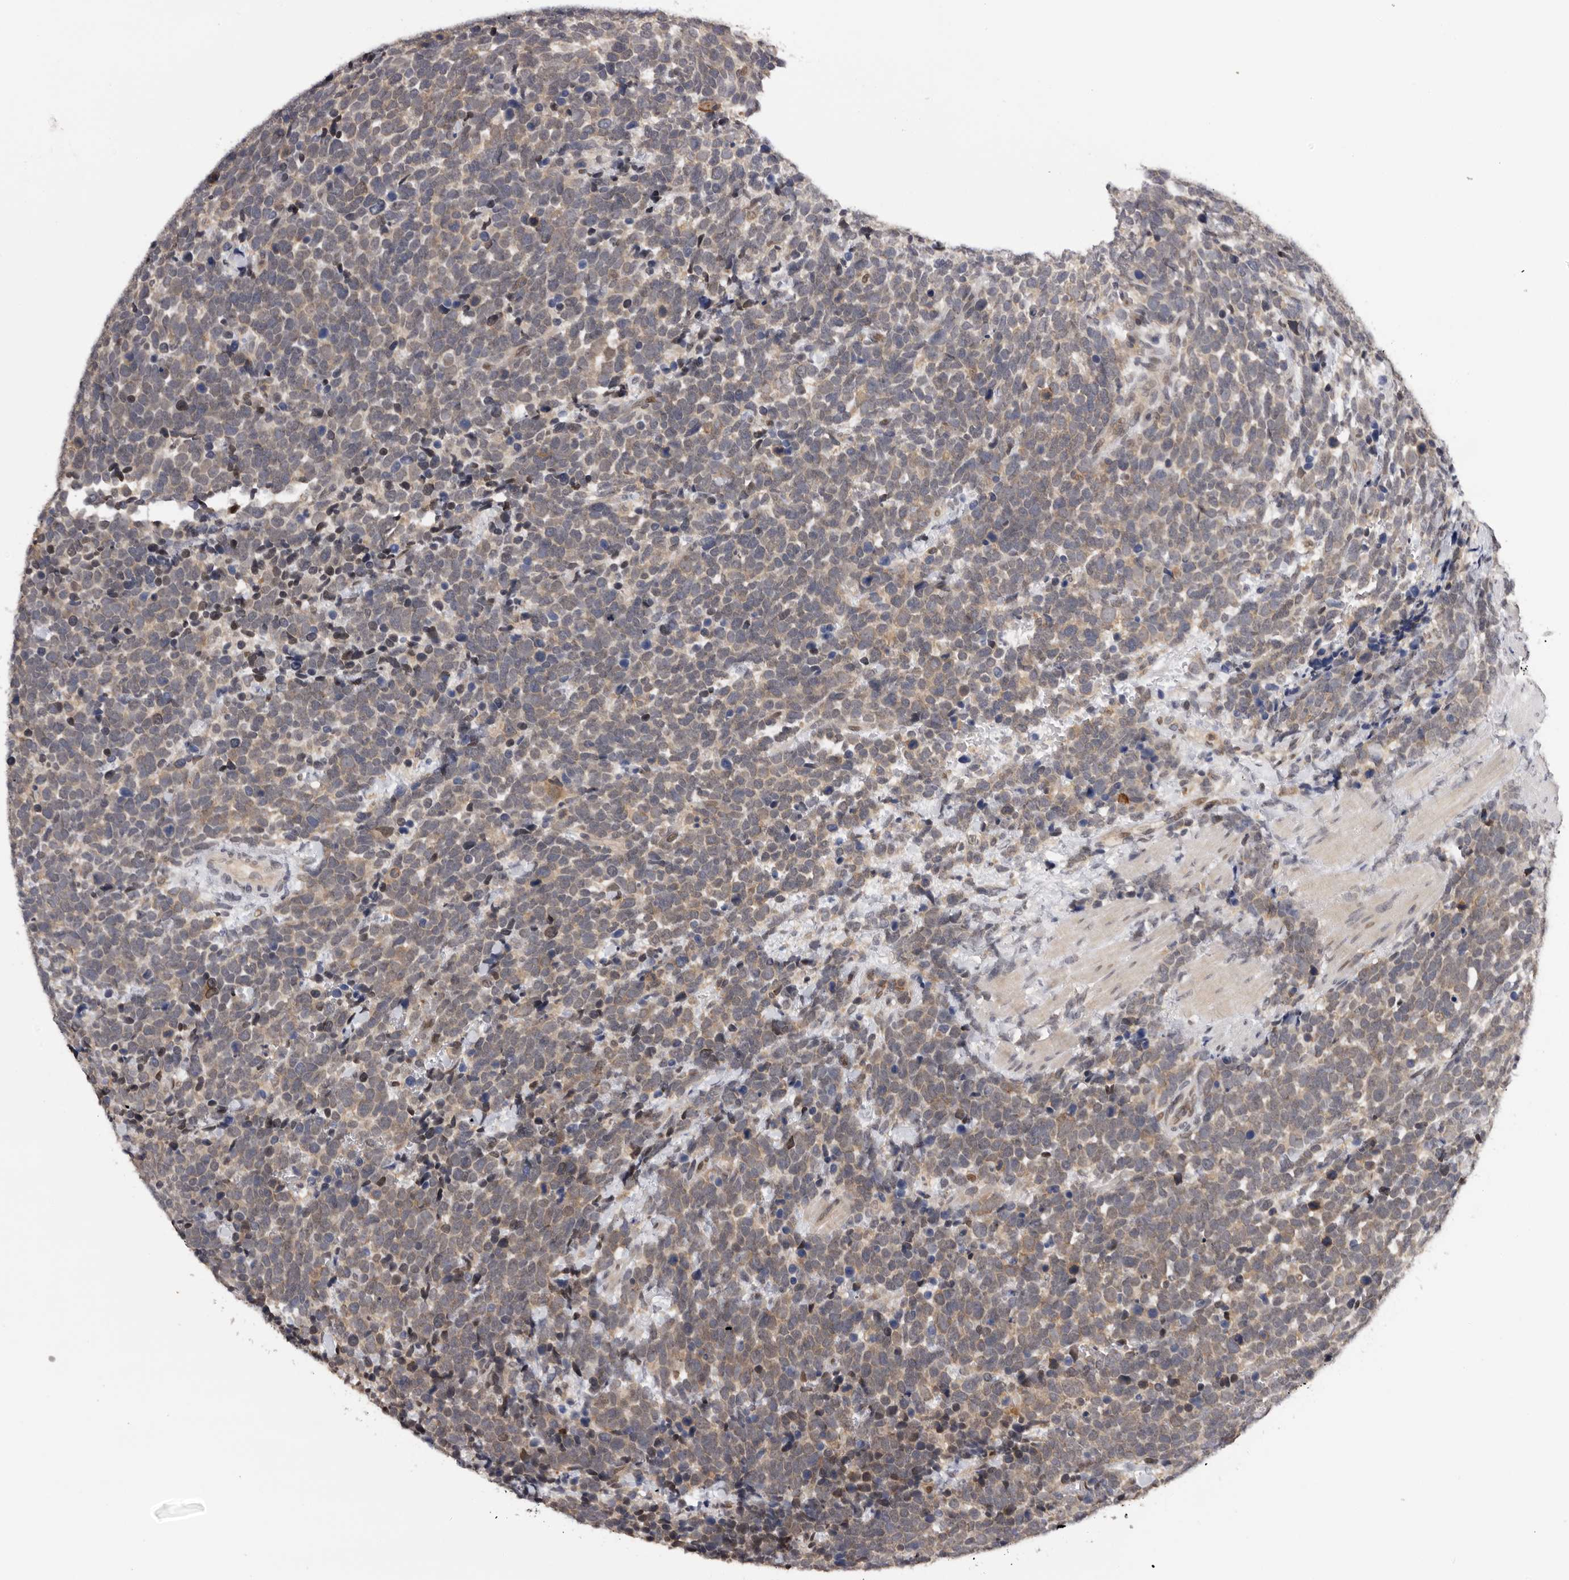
{"staining": {"intensity": "weak", "quantity": ">75%", "location": "cytoplasmic/membranous"}, "tissue": "urothelial cancer", "cell_type": "Tumor cells", "image_type": "cancer", "snomed": [{"axis": "morphology", "description": "Urothelial carcinoma, High grade"}, {"axis": "topography", "description": "Urinary bladder"}], "caption": "Urothelial carcinoma (high-grade) stained with DAB IHC demonstrates low levels of weak cytoplasmic/membranous positivity in approximately >75% of tumor cells.", "gene": "KIF2B", "patient": {"sex": "female", "age": 82}}